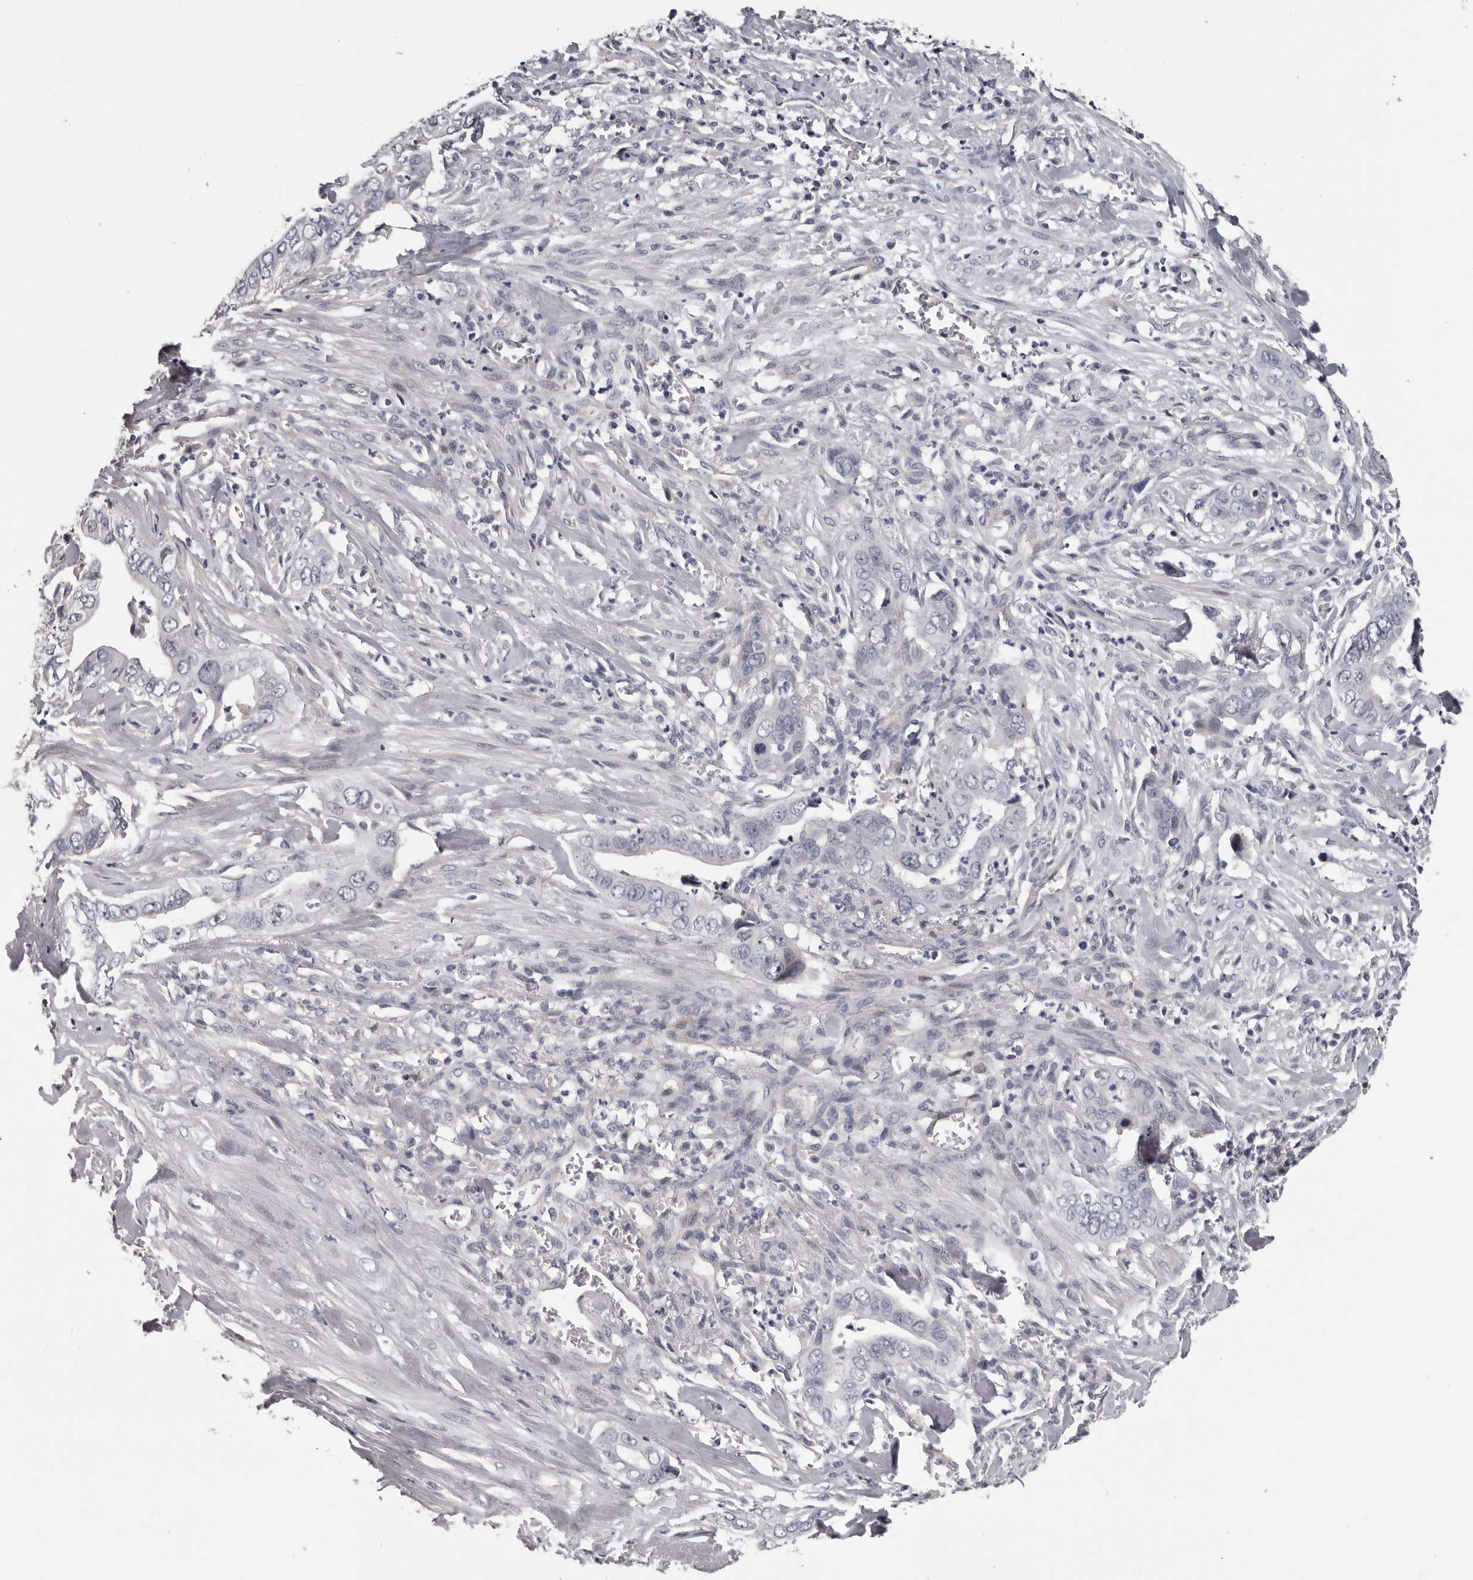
{"staining": {"intensity": "negative", "quantity": "none", "location": "none"}, "tissue": "liver cancer", "cell_type": "Tumor cells", "image_type": "cancer", "snomed": [{"axis": "morphology", "description": "Cholangiocarcinoma"}, {"axis": "topography", "description": "Liver"}], "caption": "Immunohistochemistry (IHC) histopathology image of neoplastic tissue: liver cholangiocarcinoma stained with DAB (3,3'-diaminobenzidine) displays no significant protein expression in tumor cells.", "gene": "RNF217", "patient": {"sex": "female", "age": 79}}